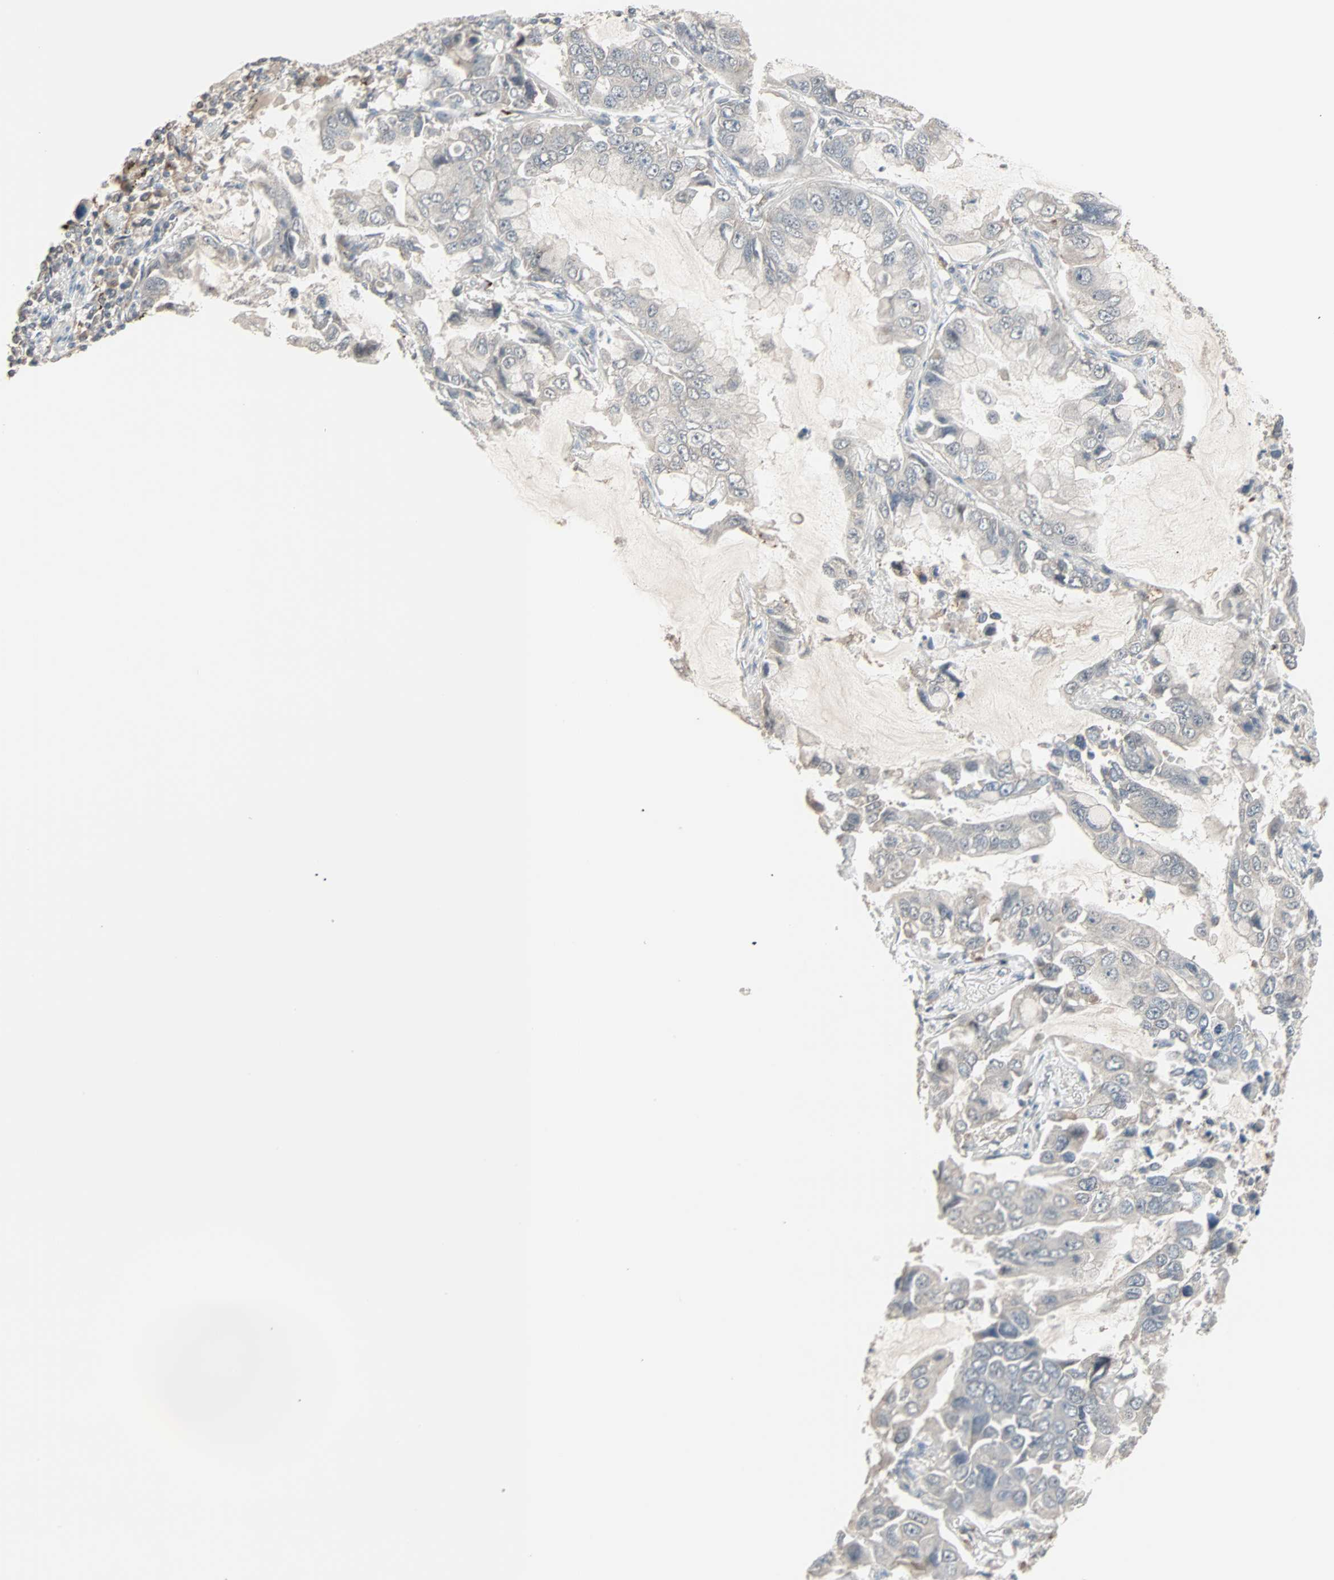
{"staining": {"intensity": "weak", "quantity": "25%-75%", "location": "cytoplasmic/membranous"}, "tissue": "lung cancer", "cell_type": "Tumor cells", "image_type": "cancer", "snomed": [{"axis": "morphology", "description": "Adenocarcinoma, NOS"}, {"axis": "topography", "description": "Lung"}], "caption": "Approximately 25%-75% of tumor cells in human lung cancer reveal weak cytoplasmic/membranous protein positivity as visualized by brown immunohistochemical staining.", "gene": "KDM4A", "patient": {"sex": "male", "age": 64}}